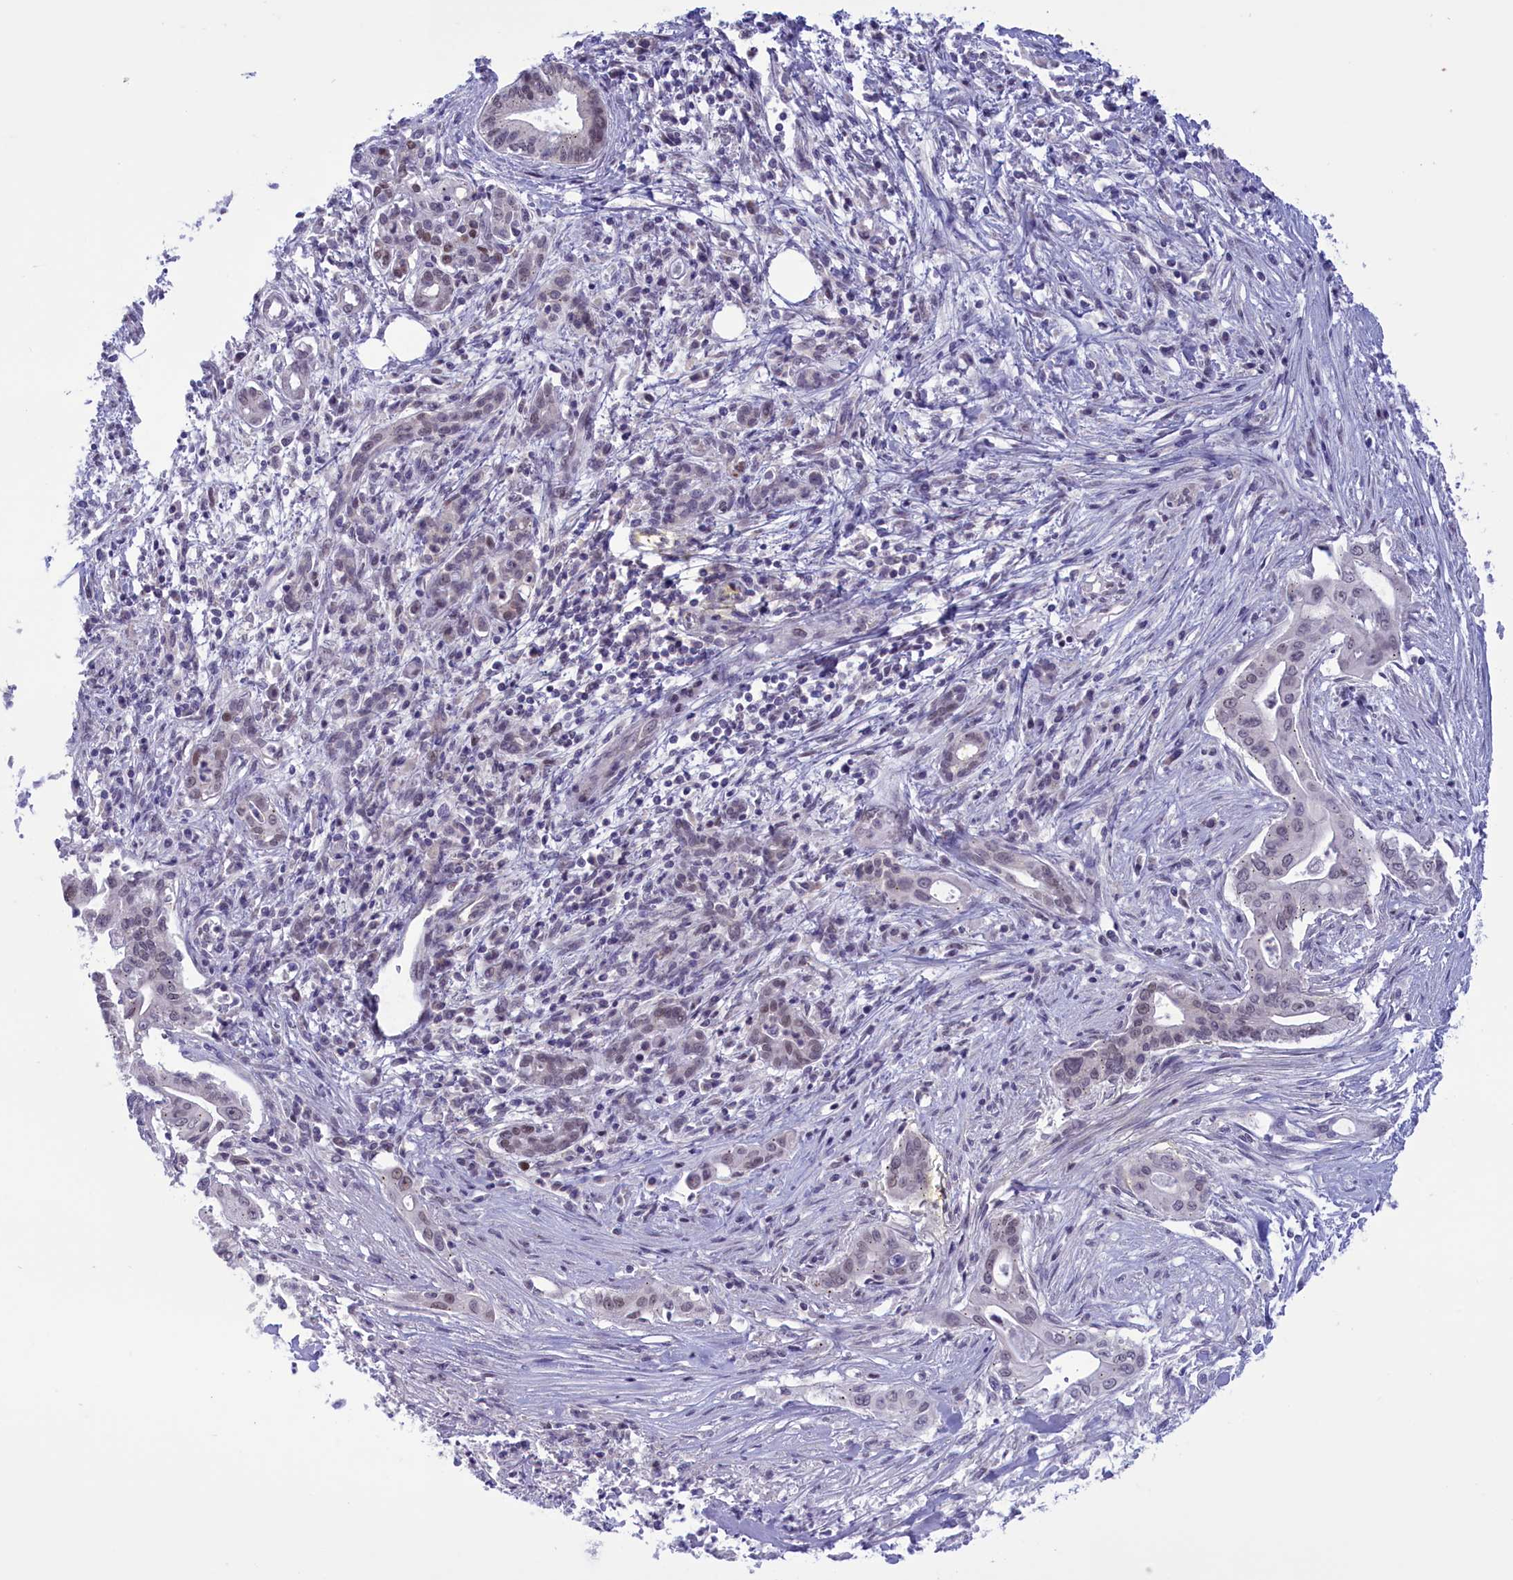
{"staining": {"intensity": "weak", "quantity": "<25%", "location": "nuclear"}, "tissue": "pancreatic cancer", "cell_type": "Tumor cells", "image_type": "cancer", "snomed": [{"axis": "morphology", "description": "Adenocarcinoma, NOS"}, {"axis": "topography", "description": "Pancreas"}], "caption": "Tumor cells are negative for brown protein staining in adenocarcinoma (pancreatic).", "gene": "ELOA2", "patient": {"sex": "male", "age": 58}}